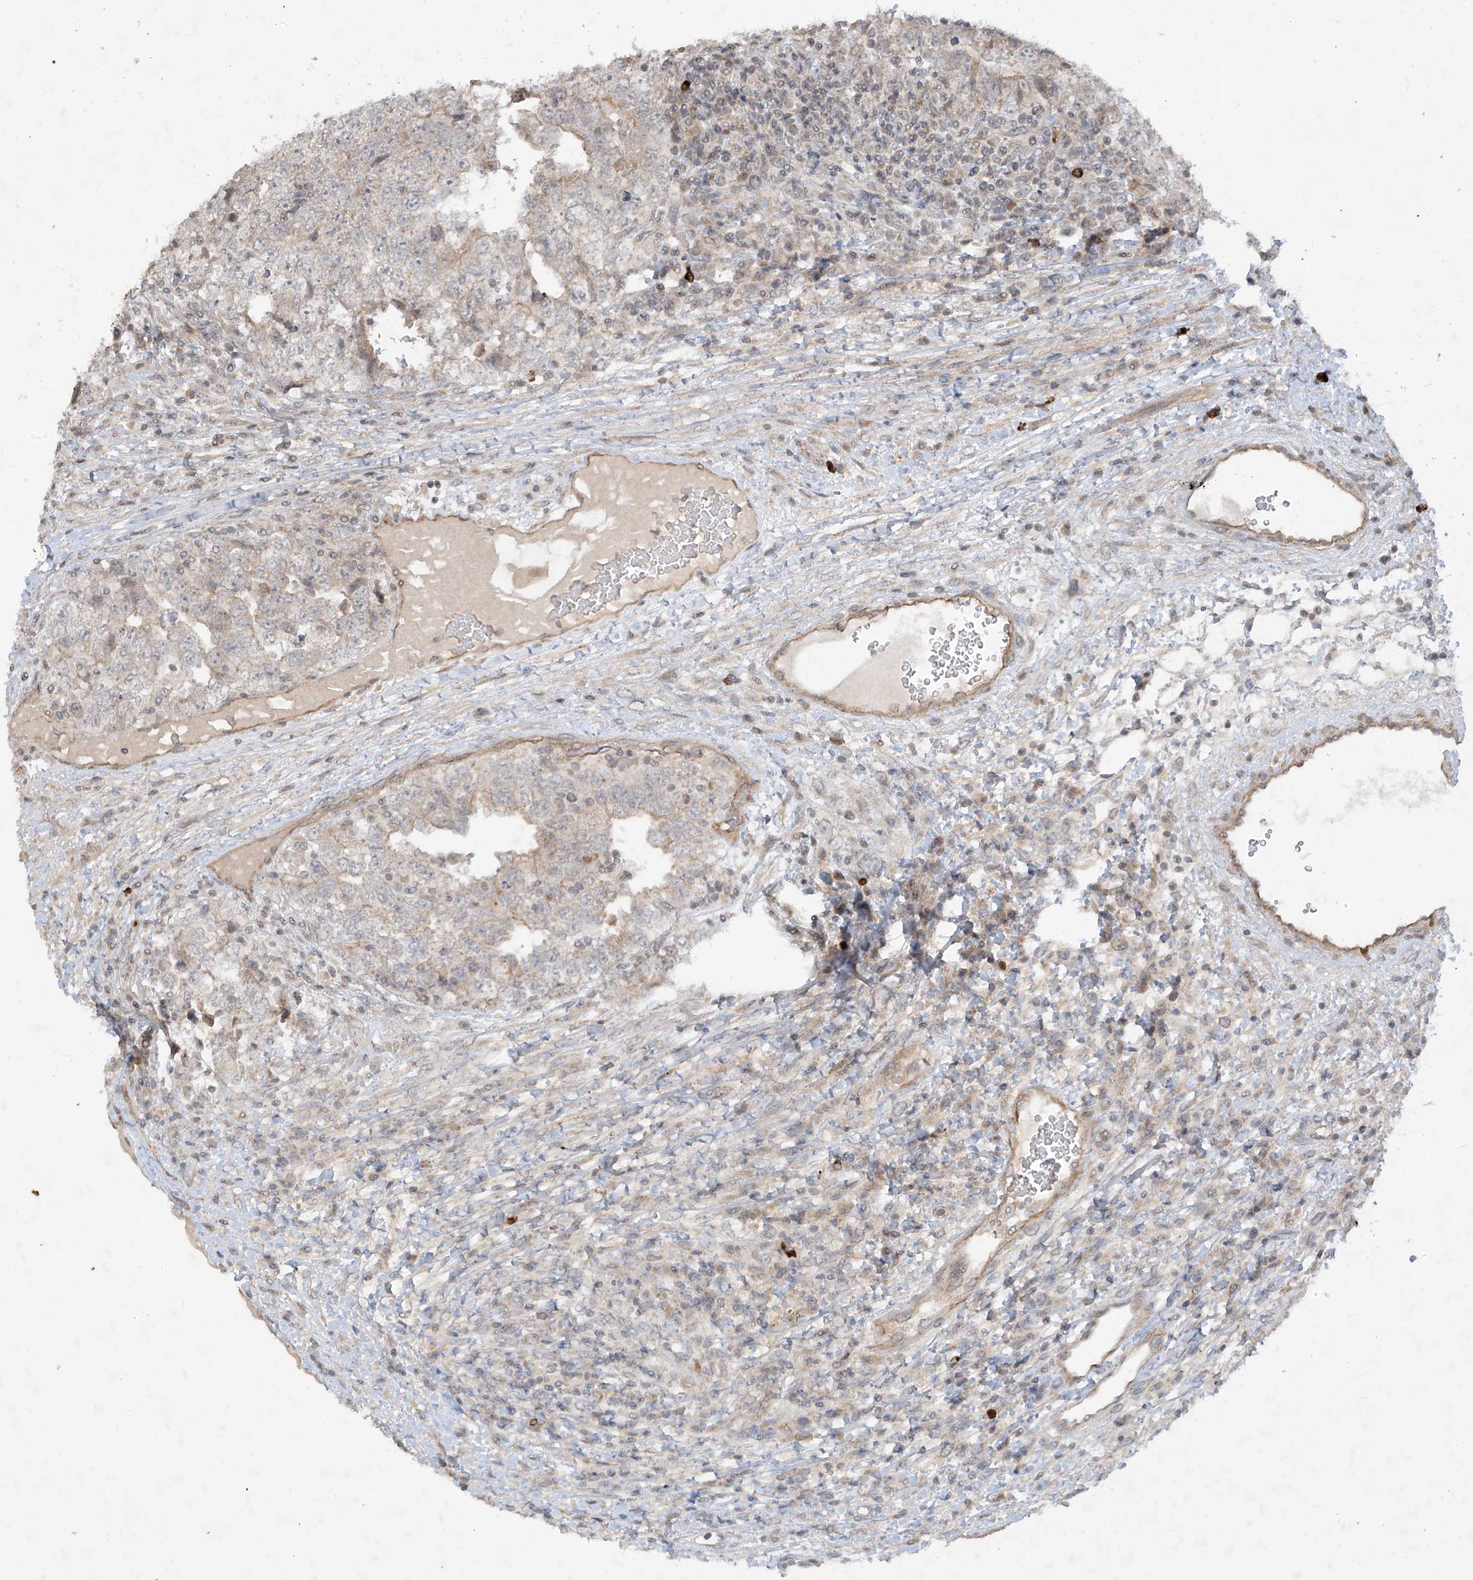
{"staining": {"intensity": "weak", "quantity": "<25%", "location": "cytoplasmic/membranous"}, "tissue": "testis cancer", "cell_type": "Tumor cells", "image_type": "cancer", "snomed": [{"axis": "morphology", "description": "Carcinoma, Embryonal, NOS"}, {"axis": "topography", "description": "Testis"}], "caption": "Testis embryonal carcinoma stained for a protein using immunohistochemistry (IHC) exhibits no positivity tumor cells.", "gene": "DGKQ", "patient": {"sex": "male", "age": 37}}